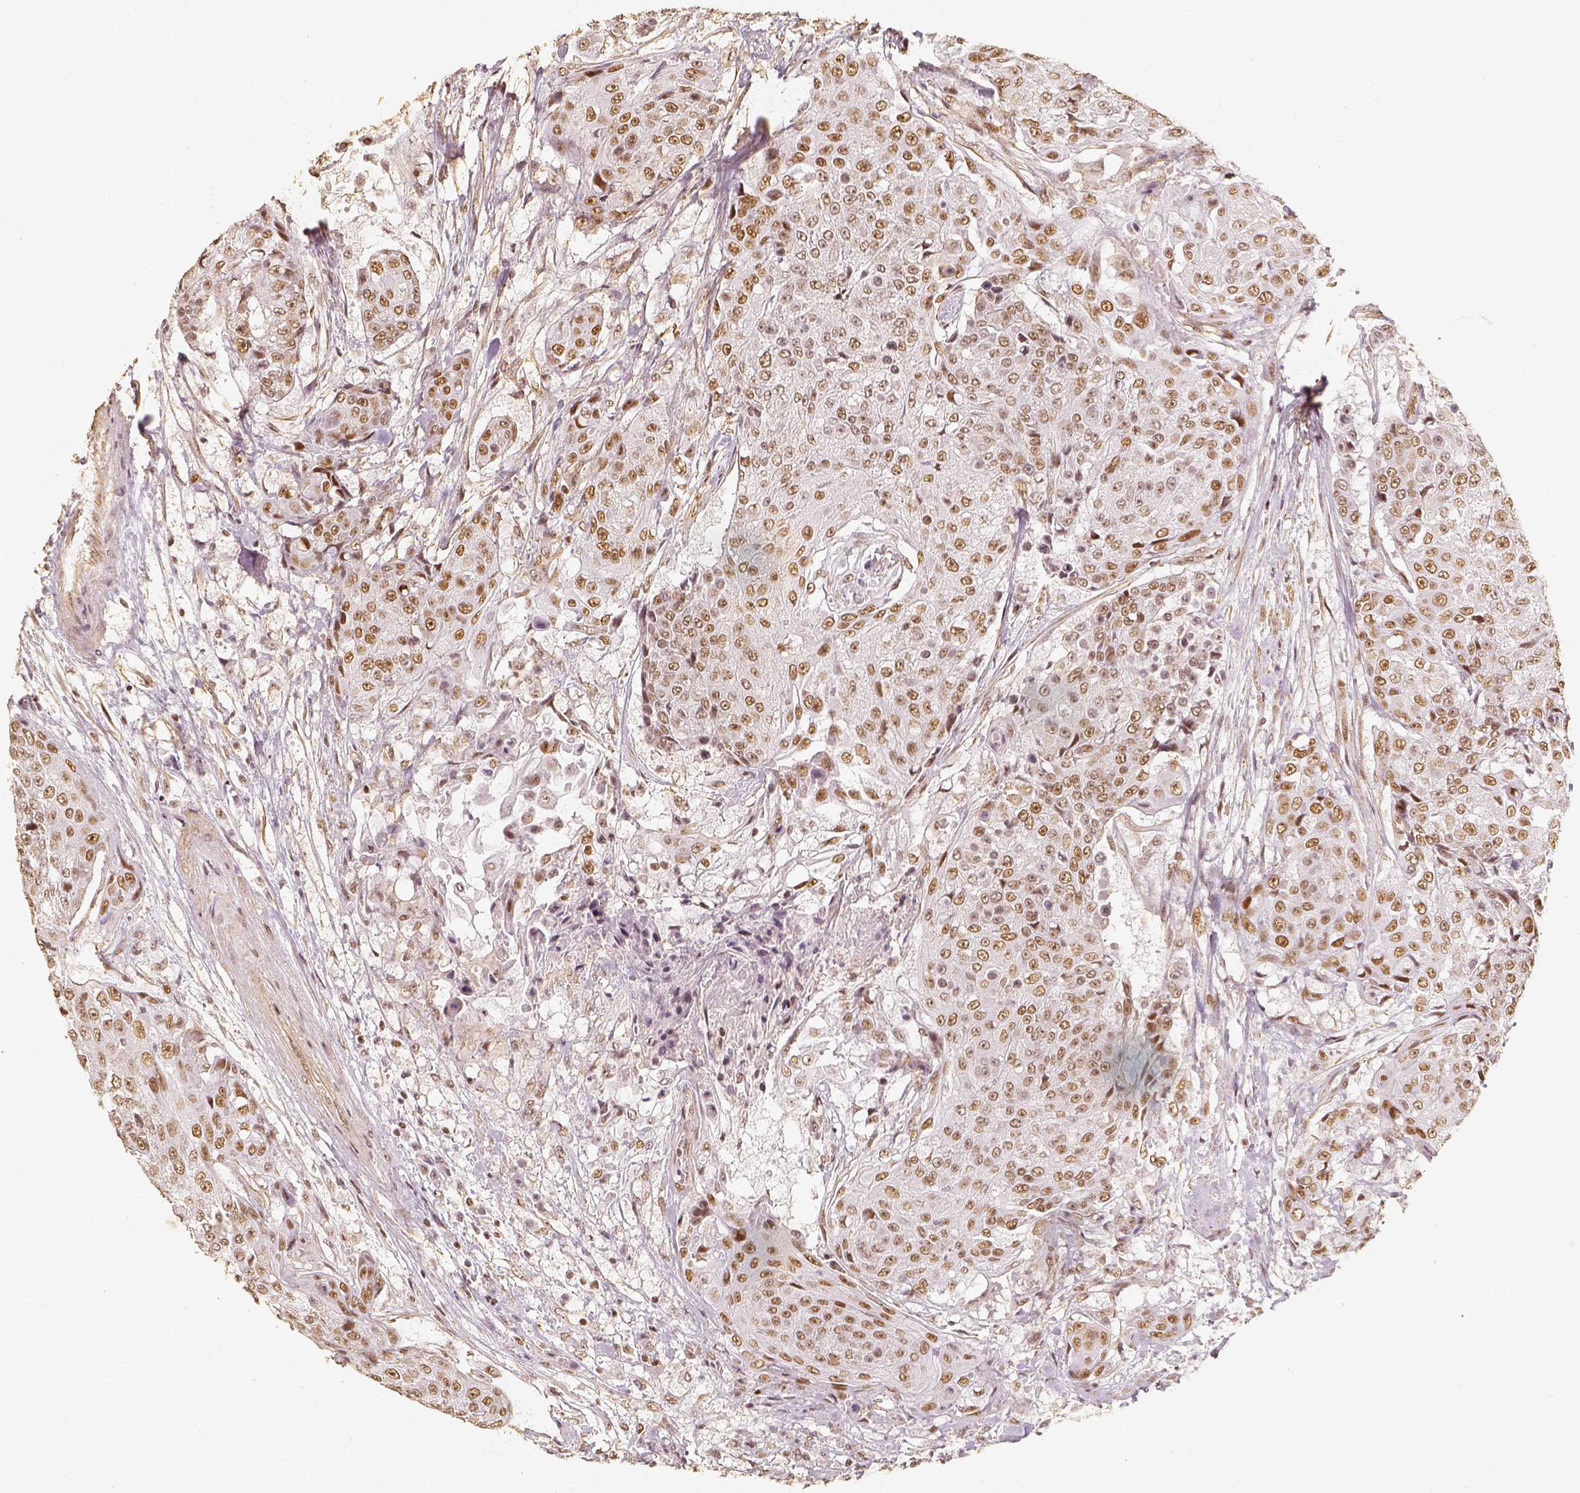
{"staining": {"intensity": "moderate", "quantity": ">75%", "location": "nuclear"}, "tissue": "urothelial cancer", "cell_type": "Tumor cells", "image_type": "cancer", "snomed": [{"axis": "morphology", "description": "Urothelial carcinoma, High grade"}, {"axis": "topography", "description": "Urinary bladder"}], "caption": "DAB immunohistochemical staining of high-grade urothelial carcinoma demonstrates moderate nuclear protein staining in approximately >75% of tumor cells.", "gene": "HDAC1", "patient": {"sex": "female", "age": 63}}